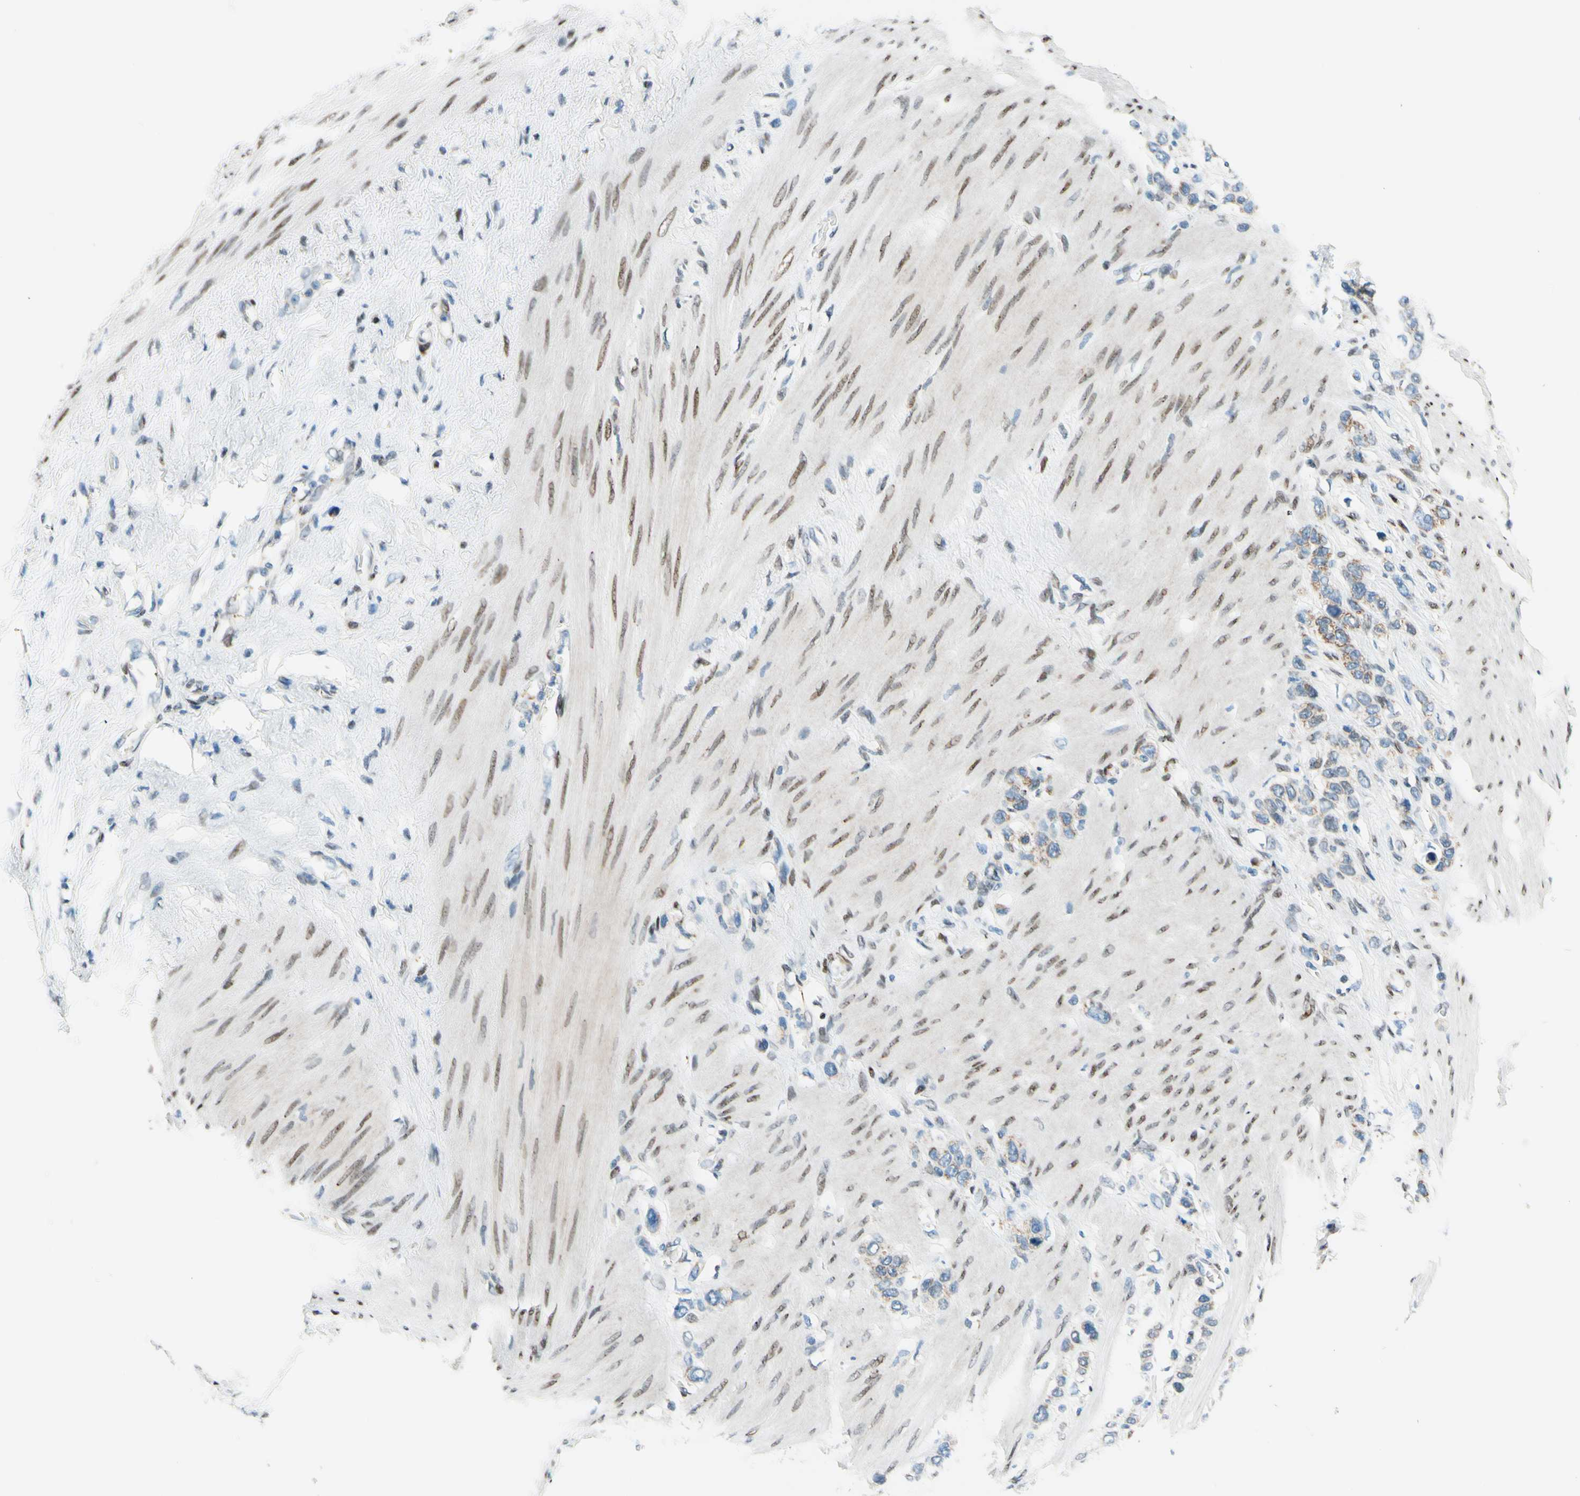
{"staining": {"intensity": "weak", "quantity": "25%-75%", "location": "cytoplasmic/membranous"}, "tissue": "stomach cancer", "cell_type": "Tumor cells", "image_type": "cancer", "snomed": [{"axis": "morphology", "description": "Adenocarcinoma, NOS"}, {"axis": "morphology", "description": "Adenocarcinoma, High grade"}, {"axis": "topography", "description": "Stomach, upper"}, {"axis": "topography", "description": "Stomach, lower"}], "caption": "Immunohistochemical staining of stomach high-grade adenocarcinoma displays low levels of weak cytoplasmic/membranous staining in about 25%-75% of tumor cells.", "gene": "CBX7", "patient": {"sex": "female", "age": 65}}